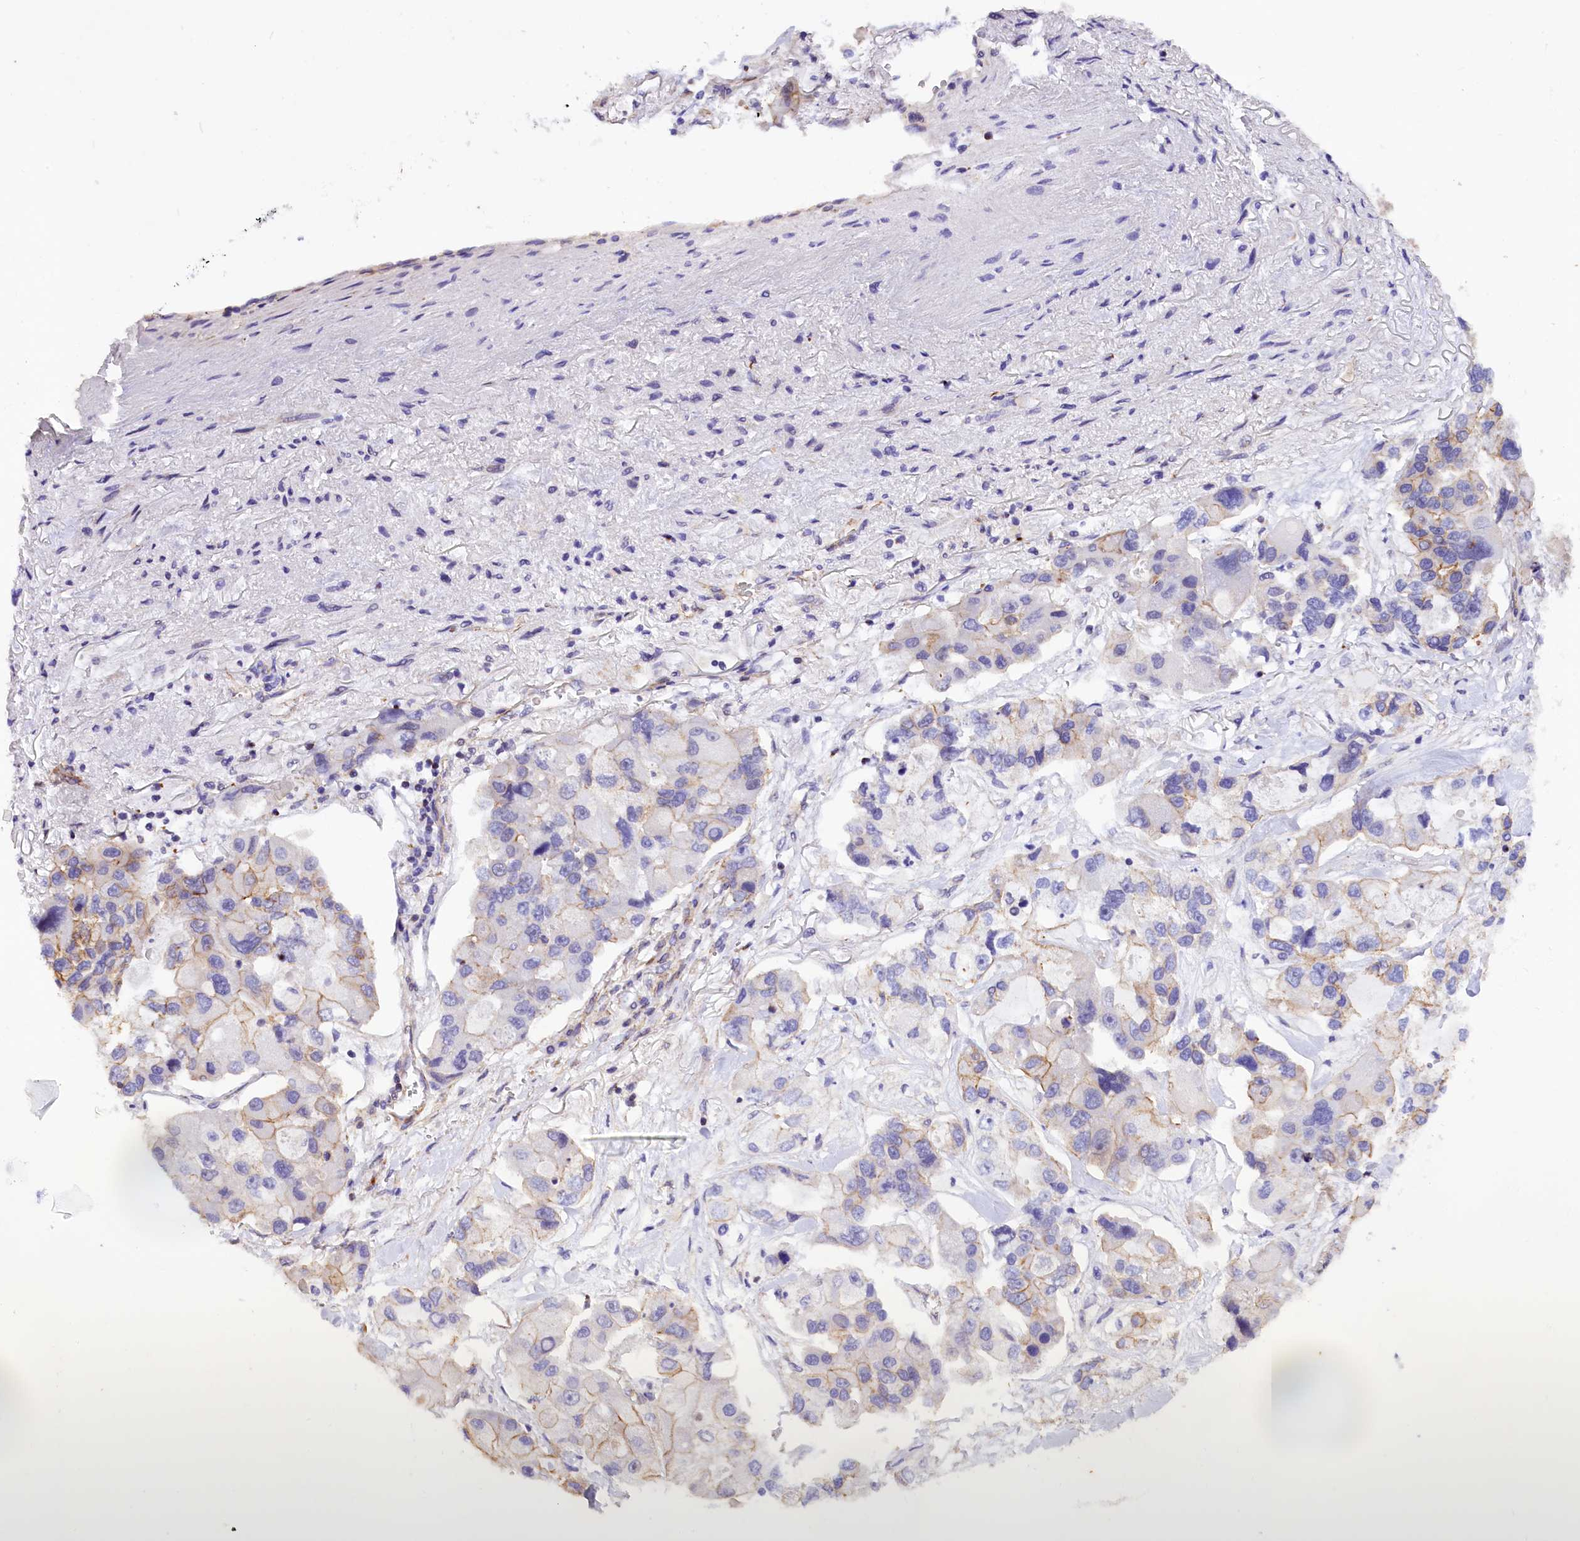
{"staining": {"intensity": "weak", "quantity": "<25%", "location": "cytoplasmic/membranous"}, "tissue": "lung cancer", "cell_type": "Tumor cells", "image_type": "cancer", "snomed": [{"axis": "morphology", "description": "Adenocarcinoma, NOS"}, {"axis": "topography", "description": "Lung"}], "caption": "Photomicrograph shows no protein staining in tumor cells of lung cancer tissue.", "gene": "MED20", "patient": {"sex": "female", "age": 54}}